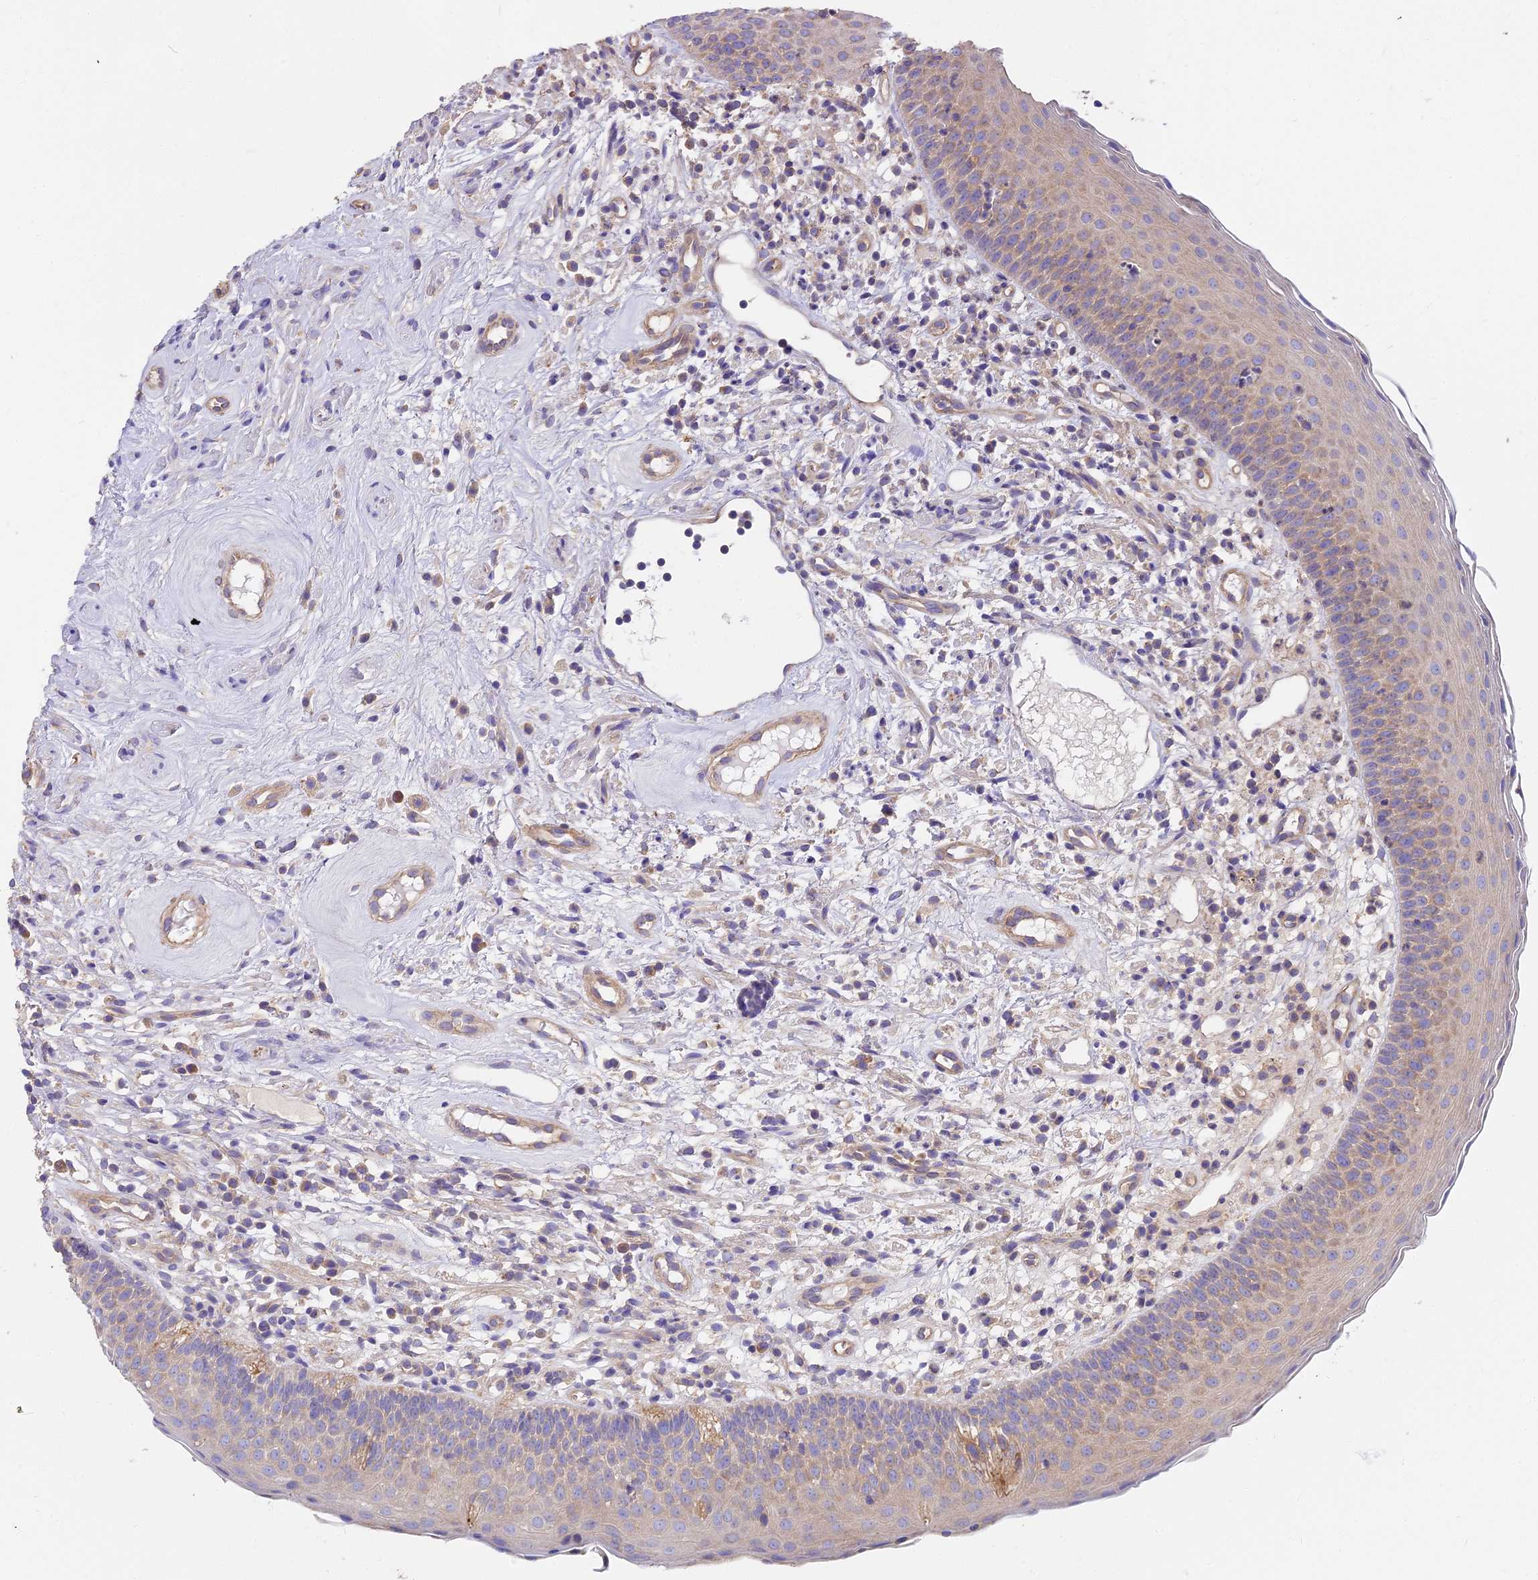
{"staining": {"intensity": "moderate", "quantity": "25%-75%", "location": "cytoplasmic/membranous"}, "tissue": "oral mucosa", "cell_type": "Squamous epithelial cells", "image_type": "normal", "snomed": [{"axis": "morphology", "description": "Normal tissue, NOS"}, {"axis": "topography", "description": "Oral tissue"}], "caption": "Protein expression analysis of unremarkable oral mucosa shows moderate cytoplasmic/membranous positivity in approximately 25%-75% of squamous epithelial cells.", "gene": "DCTN3", "patient": {"sex": "male", "age": 46}}